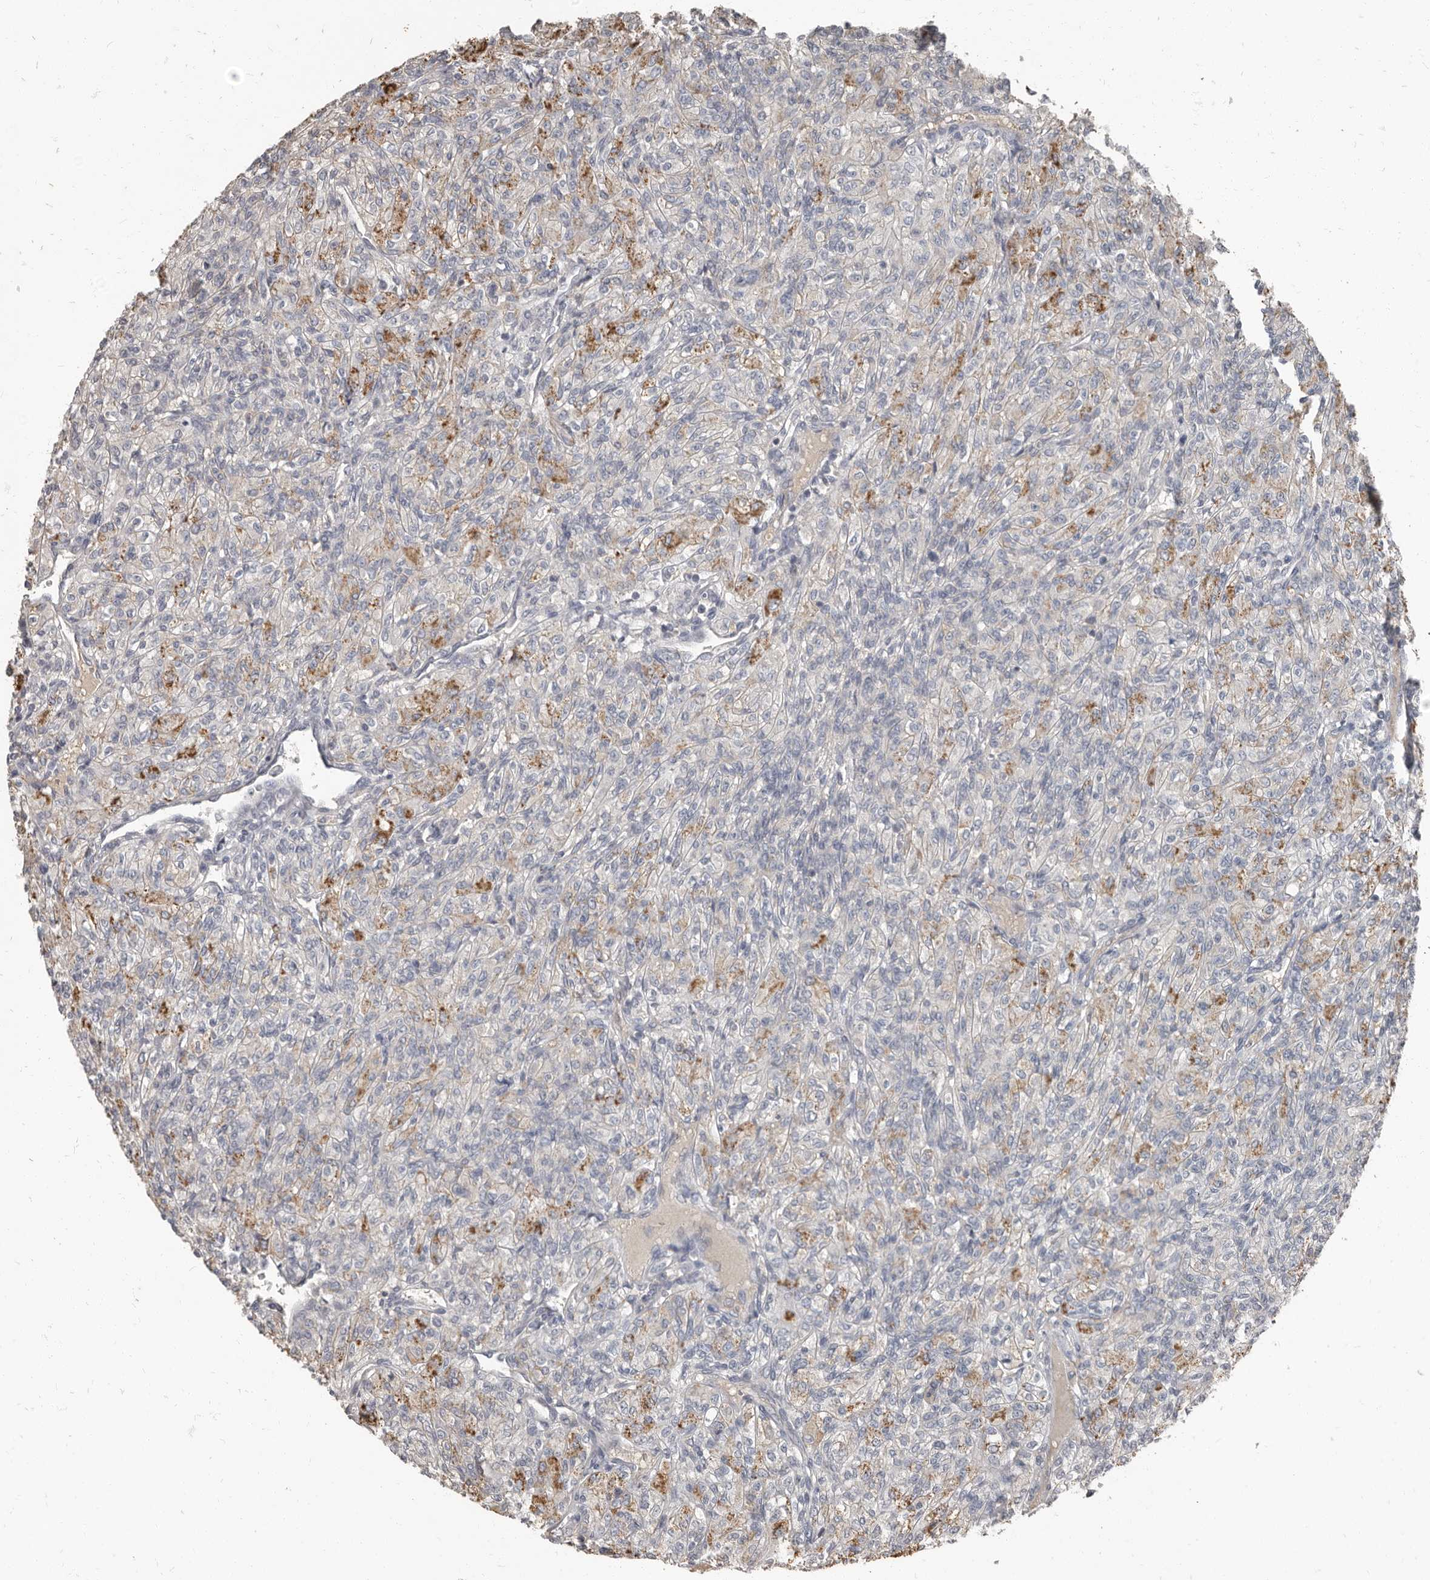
{"staining": {"intensity": "moderate", "quantity": "25%-75%", "location": "cytoplasmic/membranous"}, "tissue": "renal cancer", "cell_type": "Tumor cells", "image_type": "cancer", "snomed": [{"axis": "morphology", "description": "Adenocarcinoma, NOS"}, {"axis": "topography", "description": "Kidney"}], "caption": "The immunohistochemical stain highlights moderate cytoplasmic/membranous expression in tumor cells of renal adenocarcinoma tissue.", "gene": "CA6", "patient": {"sex": "male", "age": 77}}